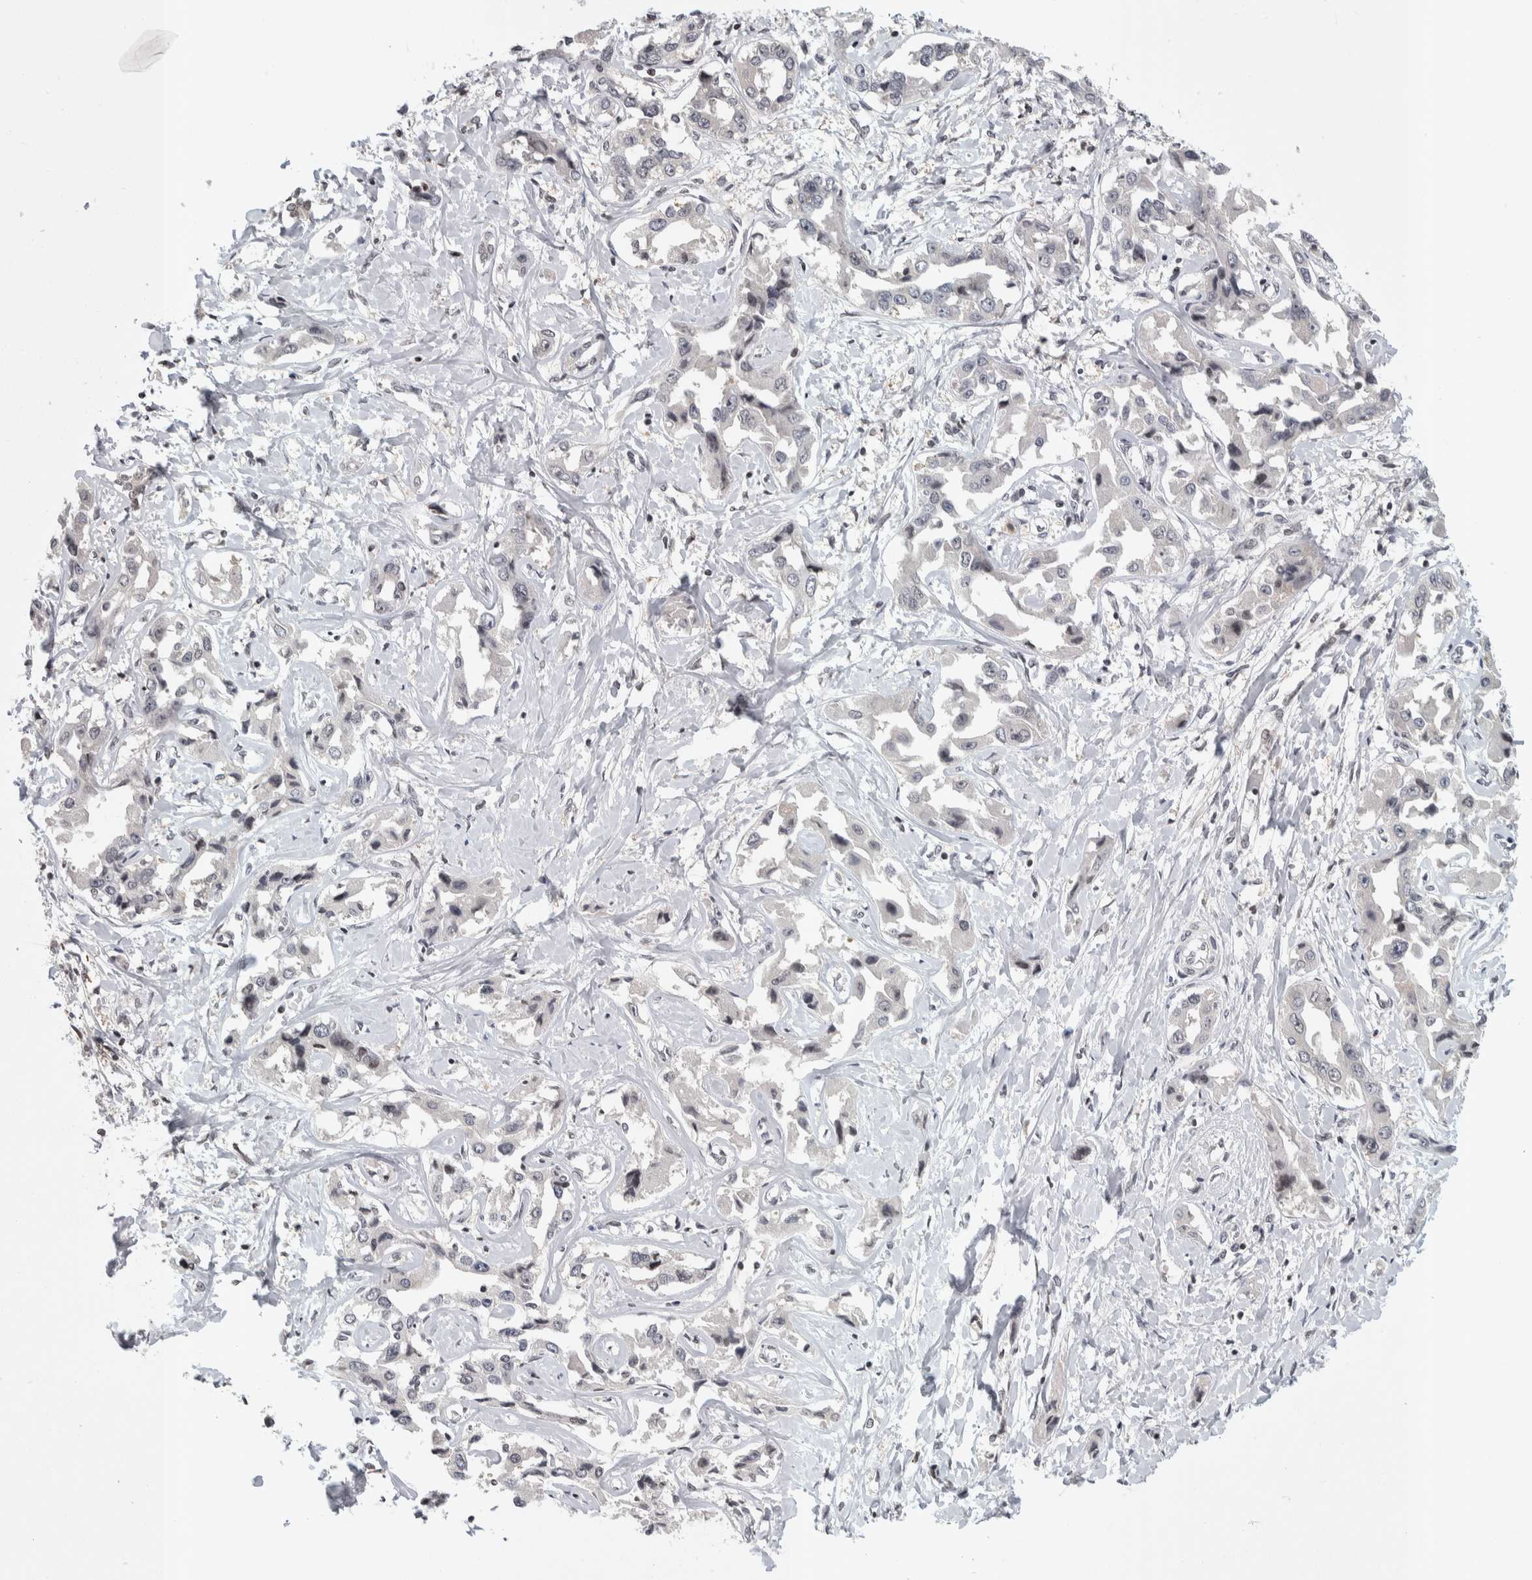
{"staining": {"intensity": "negative", "quantity": "none", "location": "none"}, "tissue": "liver cancer", "cell_type": "Tumor cells", "image_type": "cancer", "snomed": [{"axis": "morphology", "description": "Cholangiocarcinoma"}, {"axis": "topography", "description": "Liver"}], "caption": "High power microscopy image of an immunohistochemistry image of liver cholangiocarcinoma, revealing no significant expression in tumor cells.", "gene": "ZSCAN21", "patient": {"sex": "male", "age": 59}}